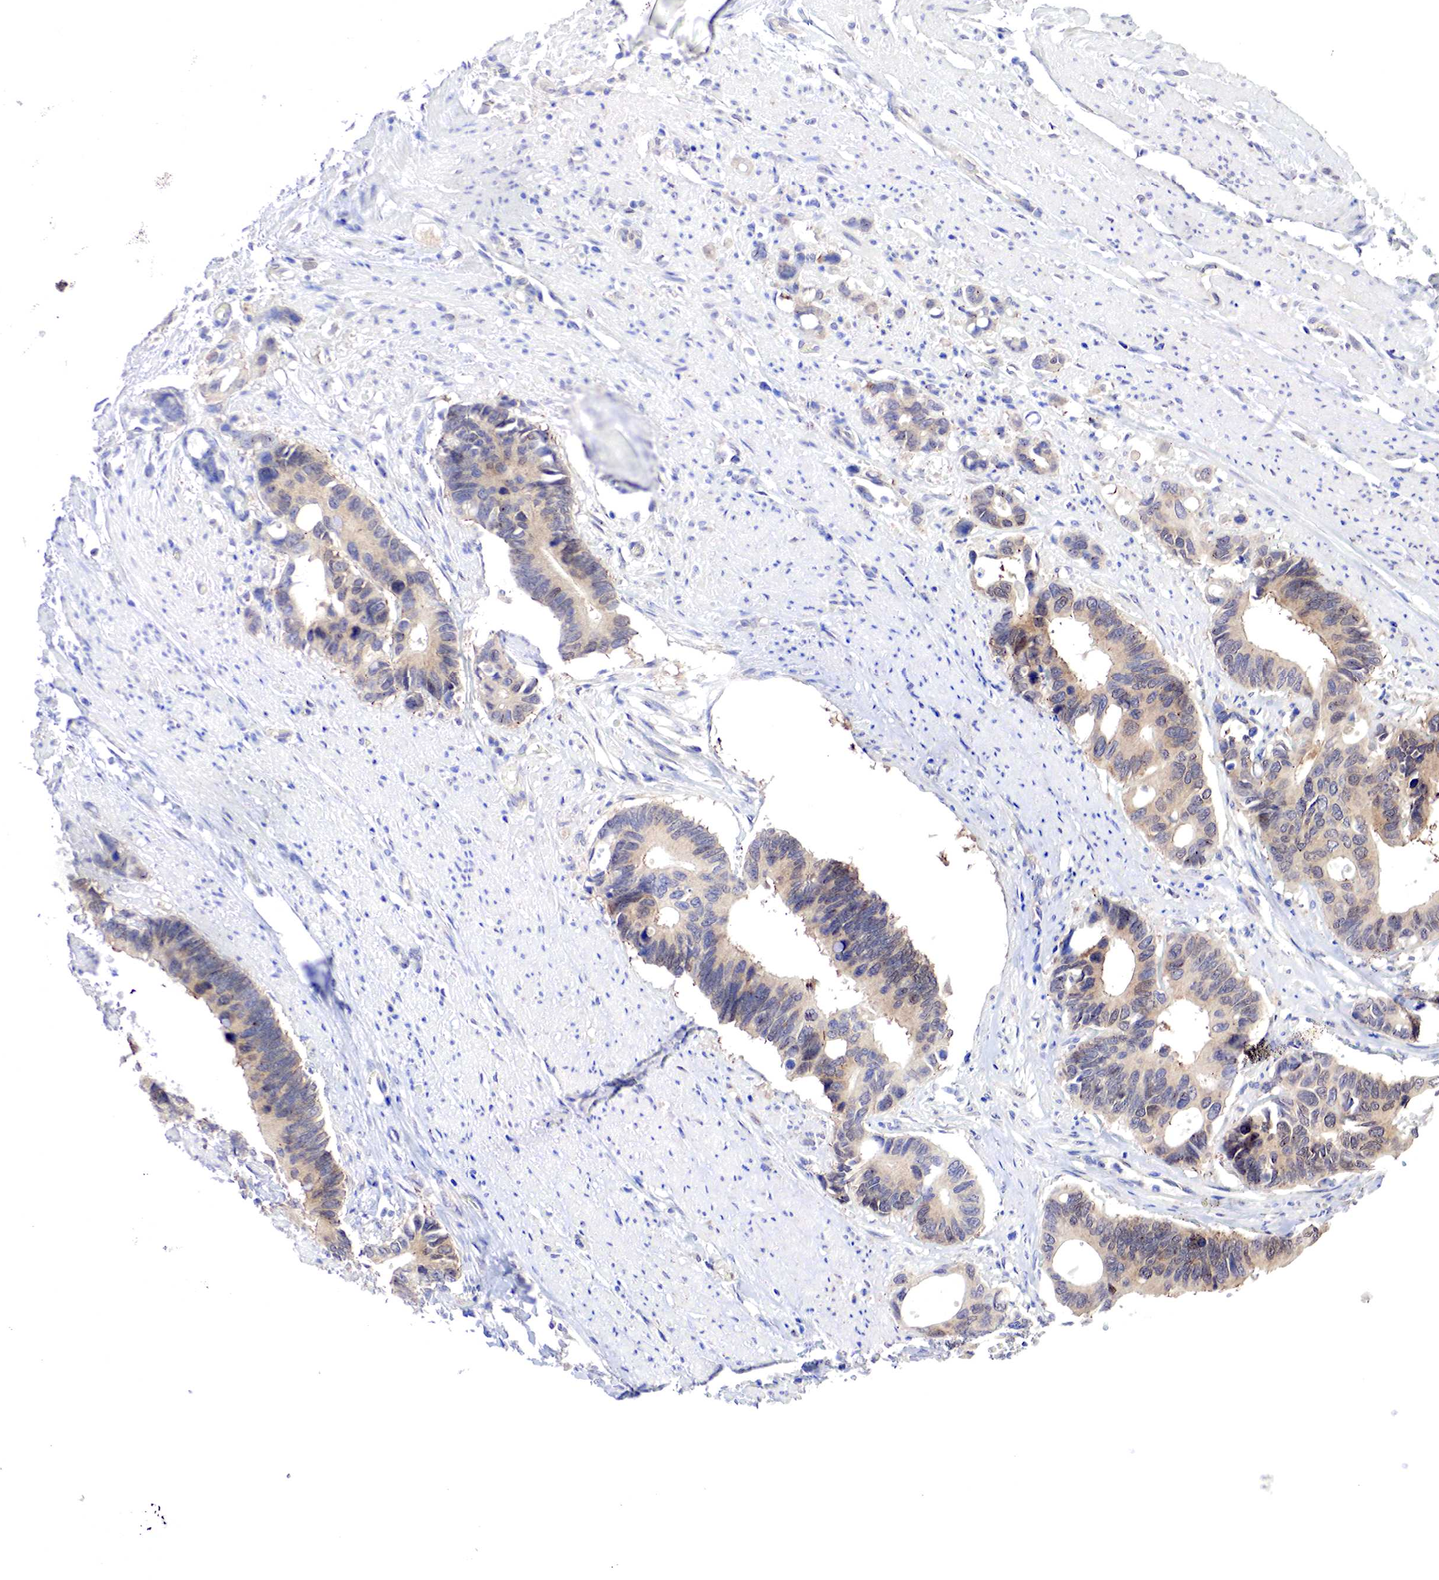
{"staining": {"intensity": "weak", "quantity": ">75%", "location": "cytoplasmic/membranous"}, "tissue": "colorectal cancer", "cell_type": "Tumor cells", "image_type": "cancer", "snomed": [{"axis": "morphology", "description": "Adenocarcinoma, NOS"}, {"axis": "topography", "description": "Colon"}], "caption": "An image of human adenocarcinoma (colorectal) stained for a protein displays weak cytoplasmic/membranous brown staining in tumor cells.", "gene": "PABIR2", "patient": {"sex": "male", "age": 49}}